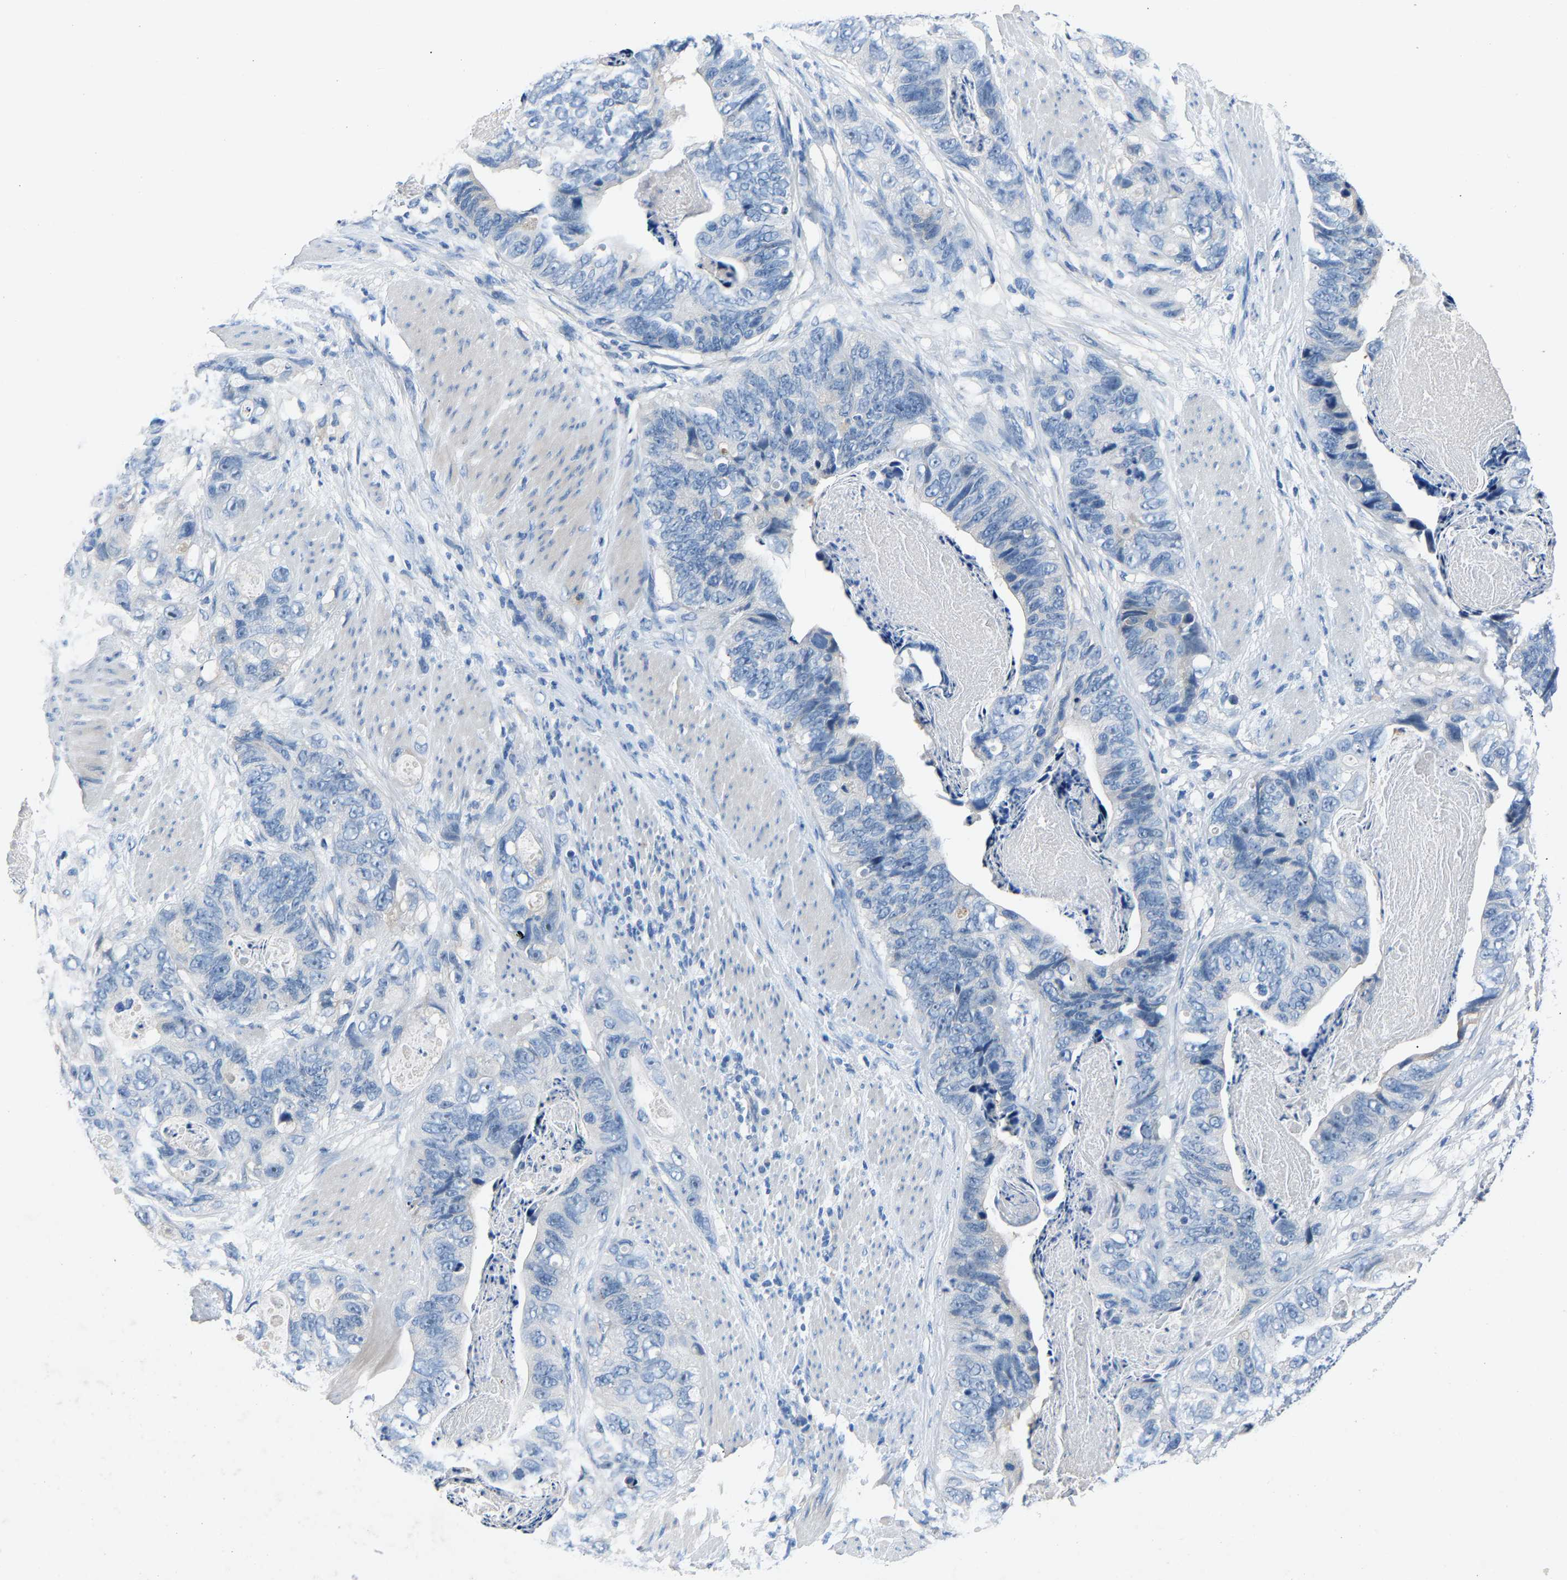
{"staining": {"intensity": "negative", "quantity": "none", "location": "none"}, "tissue": "stomach cancer", "cell_type": "Tumor cells", "image_type": "cancer", "snomed": [{"axis": "morphology", "description": "Adenocarcinoma, NOS"}, {"axis": "topography", "description": "Stomach"}], "caption": "A high-resolution micrograph shows immunohistochemistry staining of stomach adenocarcinoma, which reveals no significant positivity in tumor cells. Nuclei are stained in blue.", "gene": "DNAAF5", "patient": {"sex": "female", "age": 89}}